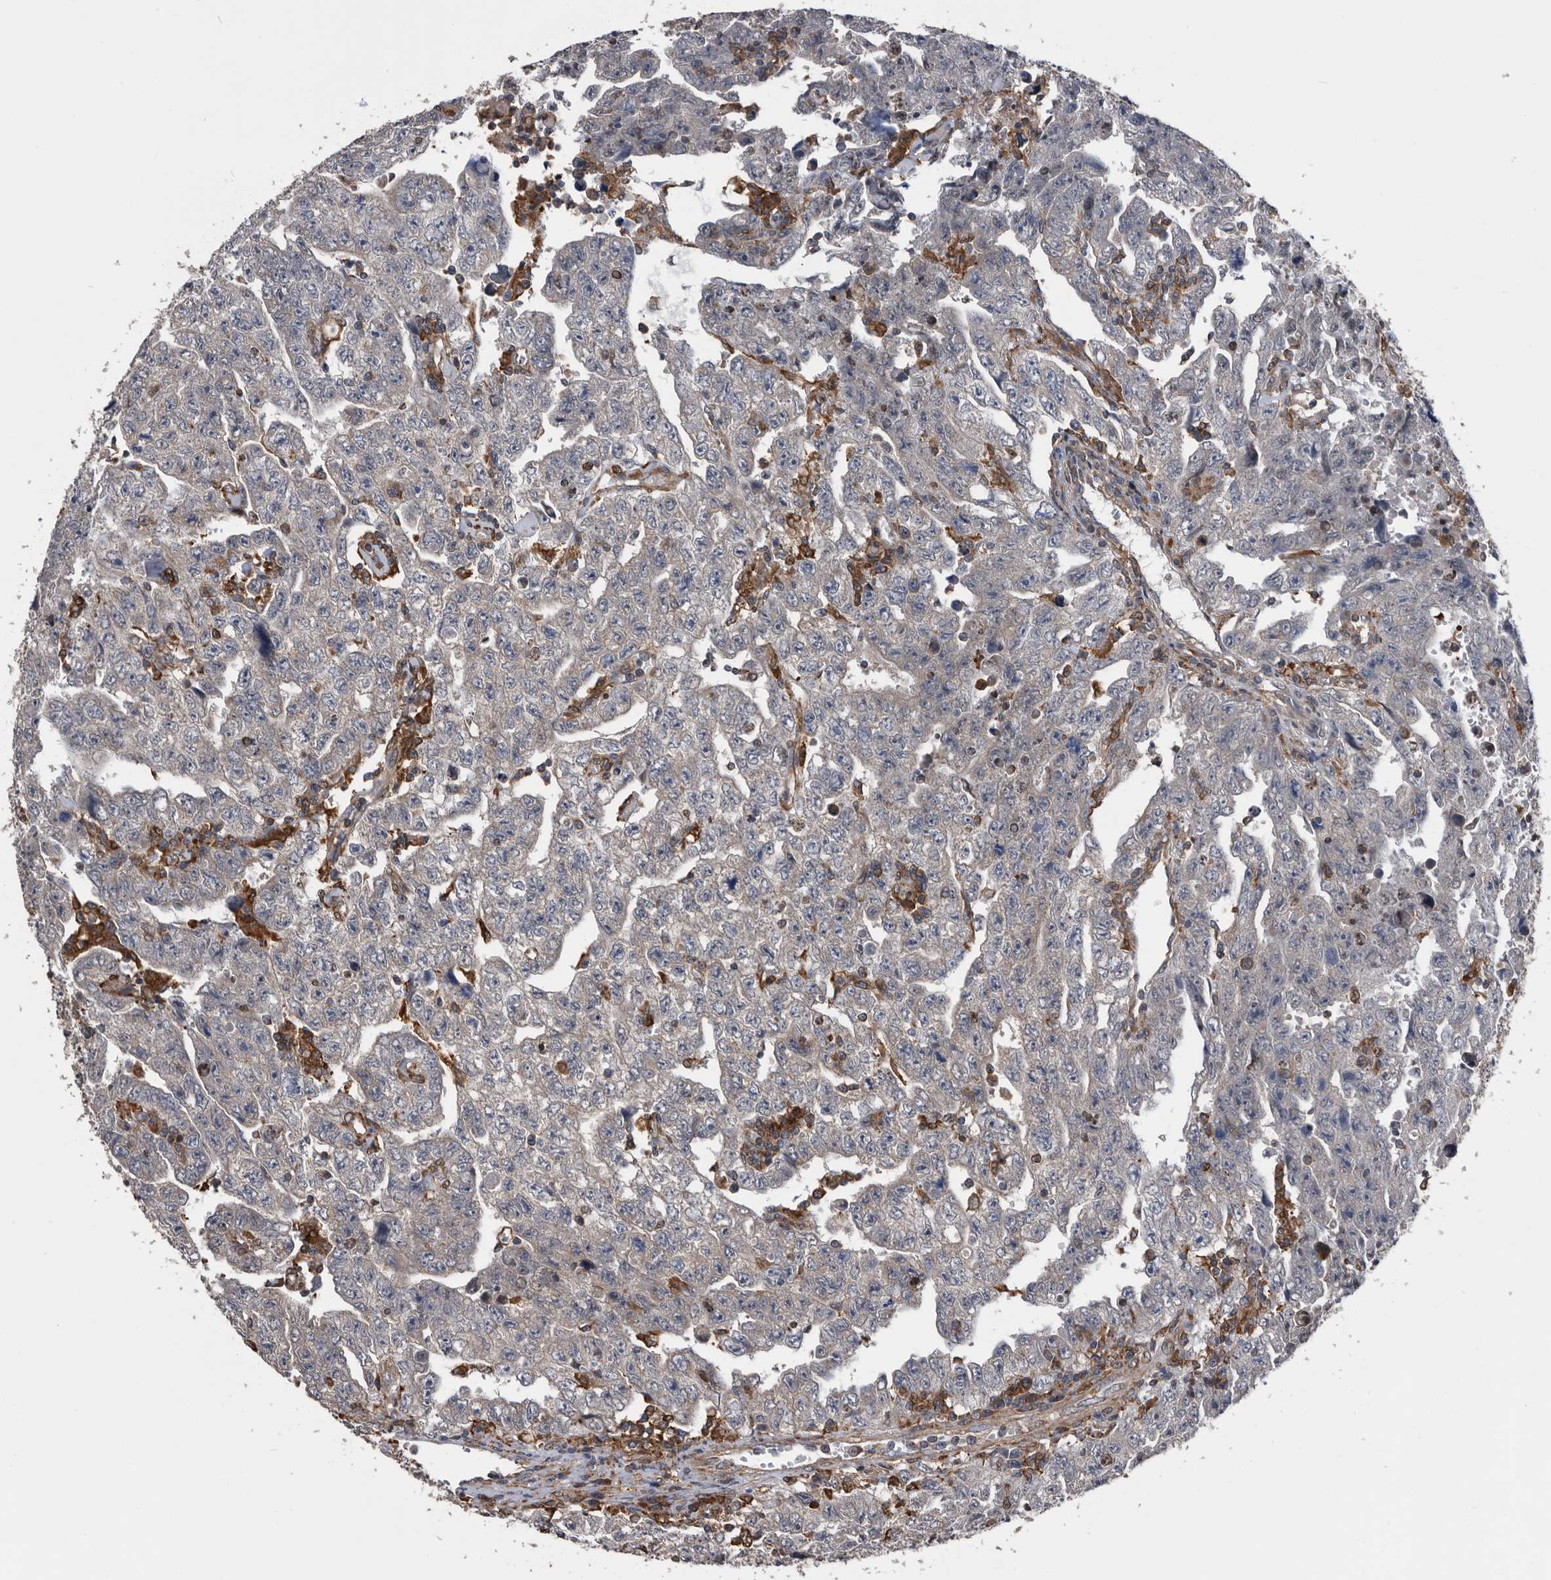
{"staining": {"intensity": "moderate", "quantity": "<25%", "location": "cytoplasmic/membranous"}, "tissue": "testis cancer", "cell_type": "Tumor cells", "image_type": "cancer", "snomed": [{"axis": "morphology", "description": "Carcinoma, Embryonal, NOS"}, {"axis": "topography", "description": "Testis"}], "caption": "Immunohistochemical staining of testis cancer exhibits moderate cytoplasmic/membranous protein positivity in about <25% of tumor cells.", "gene": "NRBP1", "patient": {"sex": "male", "age": 28}}